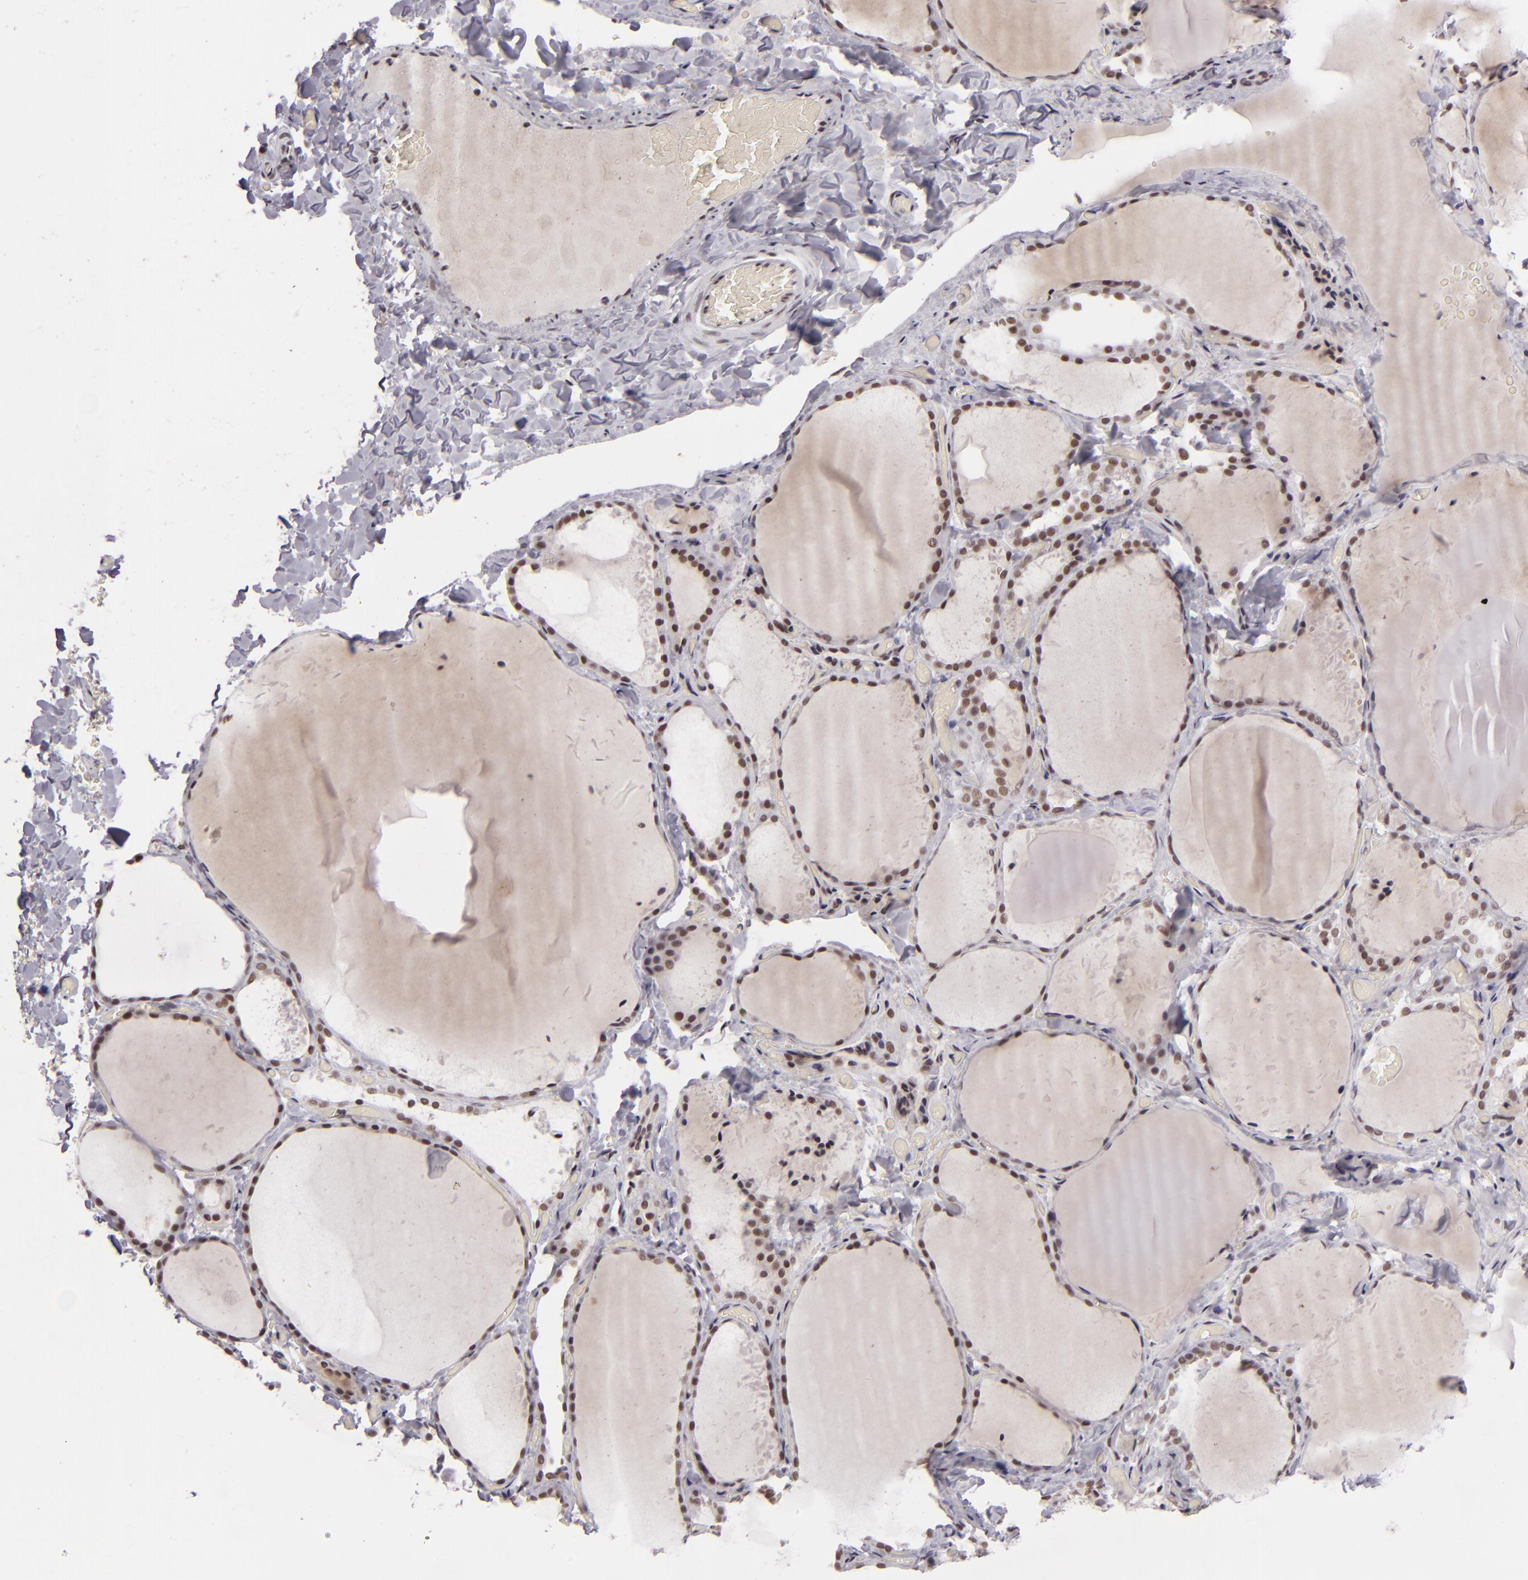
{"staining": {"intensity": "moderate", "quantity": ">75%", "location": "nuclear"}, "tissue": "thyroid gland", "cell_type": "Glandular cells", "image_type": "normal", "snomed": [{"axis": "morphology", "description": "Normal tissue, NOS"}, {"axis": "topography", "description": "Thyroid gland"}], "caption": "The photomicrograph displays a brown stain indicating the presence of a protein in the nuclear of glandular cells in thyroid gland. Using DAB (3,3'-diaminobenzidine) (brown) and hematoxylin (blue) stains, captured at high magnification using brightfield microscopy.", "gene": "BRD8", "patient": {"sex": "female", "age": 22}}